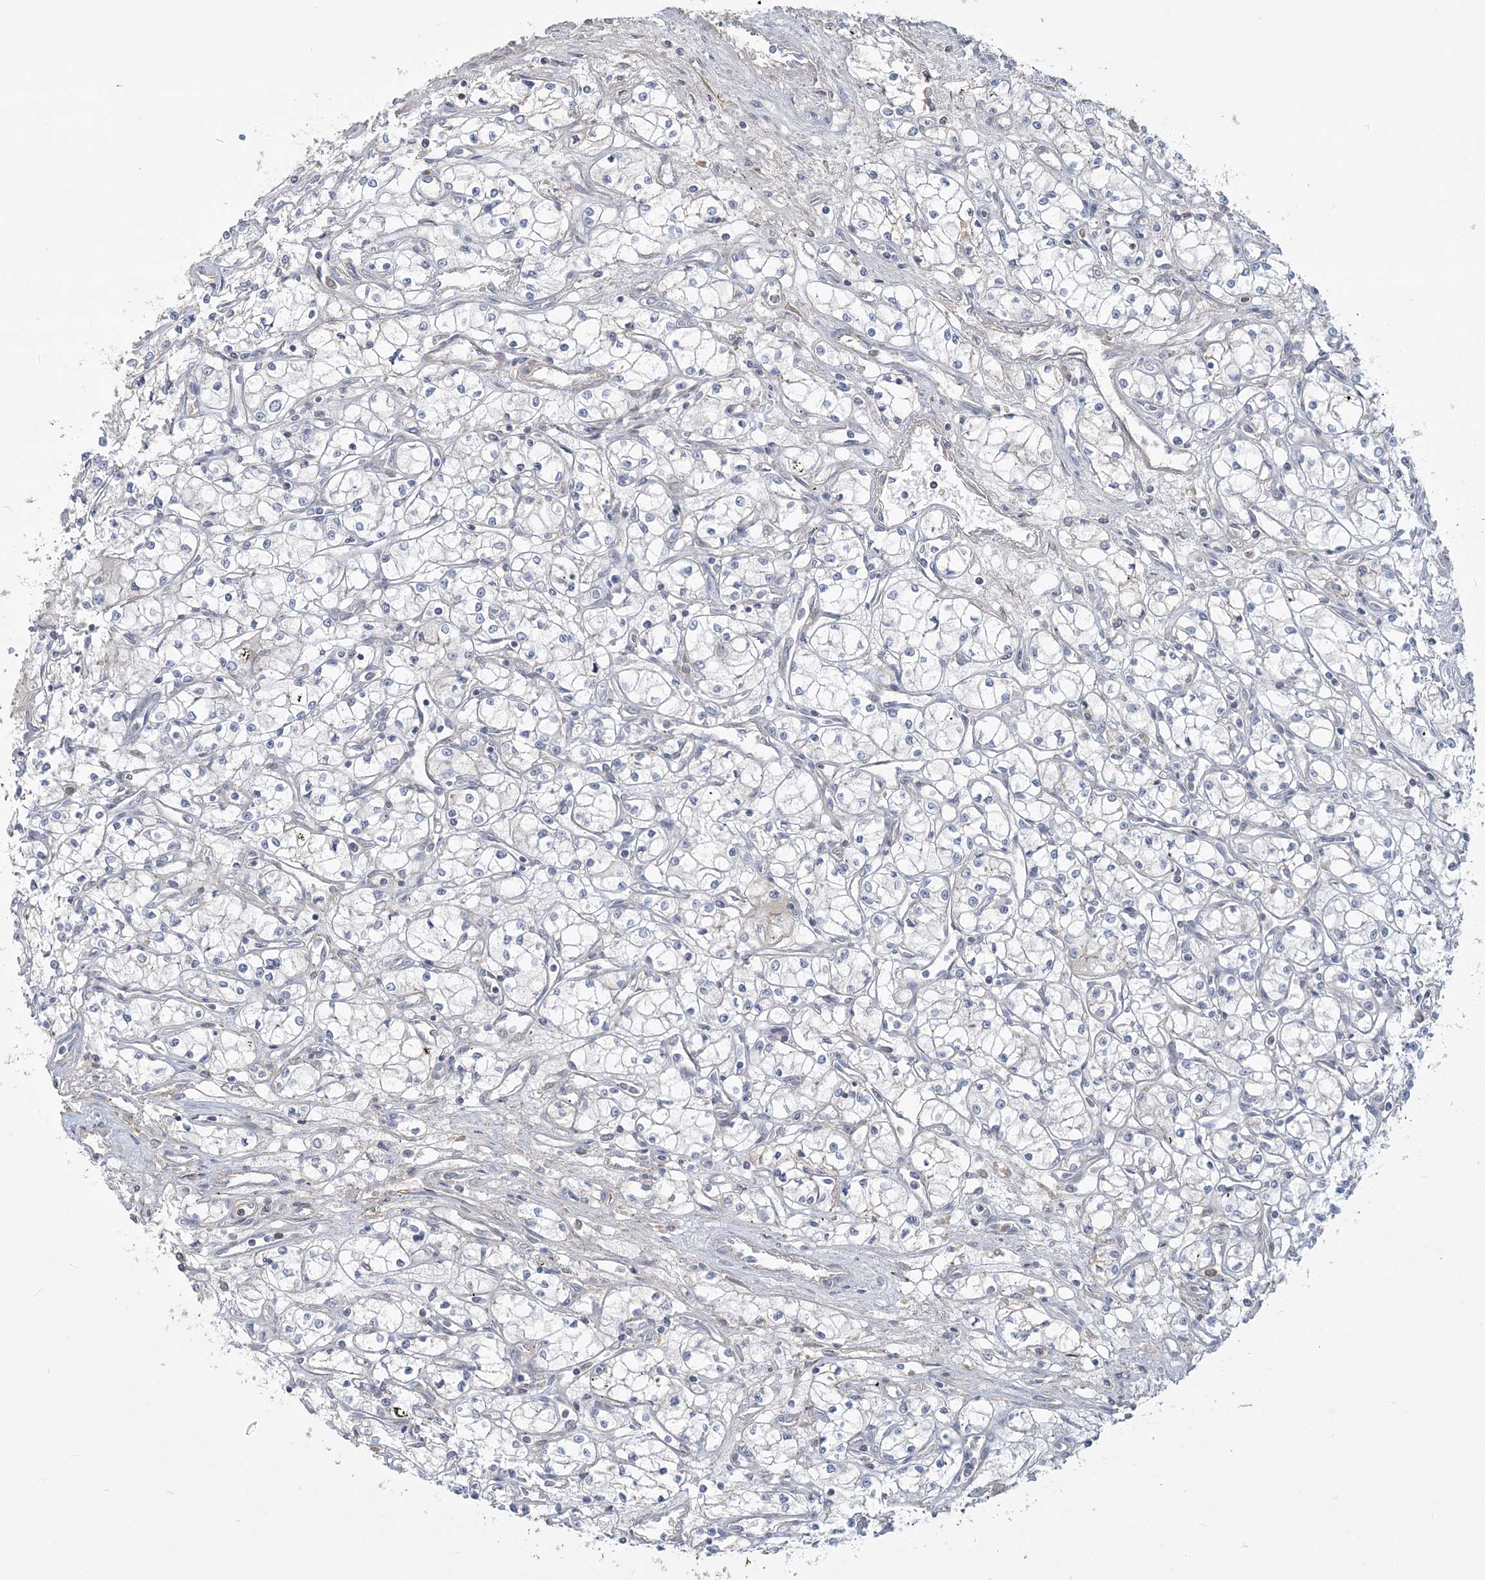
{"staining": {"intensity": "weak", "quantity": "<25%", "location": "cytoplasmic/membranous"}, "tissue": "renal cancer", "cell_type": "Tumor cells", "image_type": "cancer", "snomed": [{"axis": "morphology", "description": "Adenocarcinoma, NOS"}, {"axis": "topography", "description": "Kidney"}], "caption": "Immunohistochemistry (IHC) of renal cancer (adenocarcinoma) reveals no expression in tumor cells.", "gene": "ANKS1A", "patient": {"sex": "male", "age": 59}}